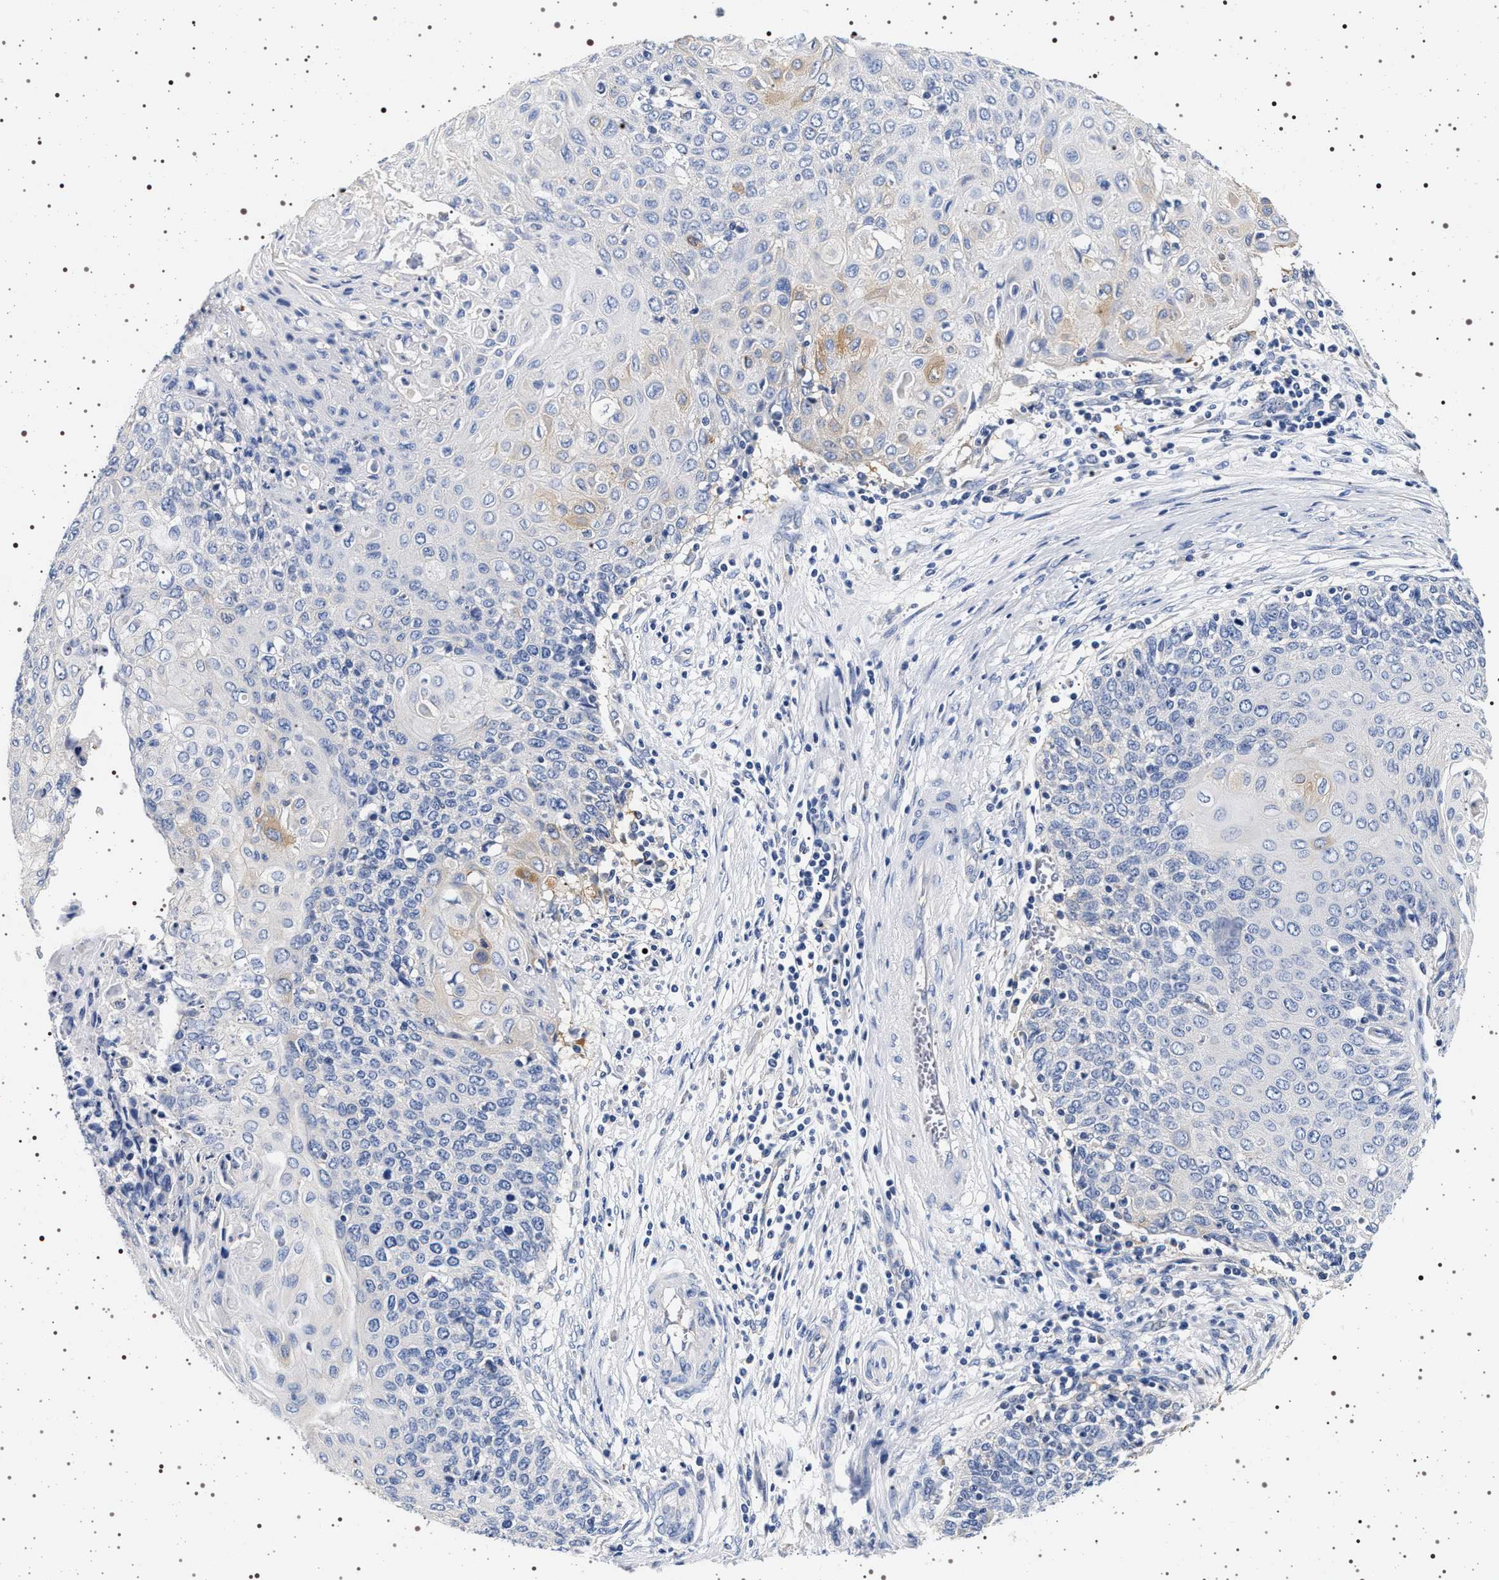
{"staining": {"intensity": "negative", "quantity": "none", "location": "none"}, "tissue": "cervical cancer", "cell_type": "Tumor cells", "image_type": "cancer", "snomed": [{"axis": "morphology", "description": "Squamous cell carcinoma, NOS"}, {"axis": "topography", "description": "Cervix"}], "caption": "DAB immunohistochemical staining of human cervical squamous cell carcinoma exhibits no significant positivity in tumor cells.", "gene": "HSD17B1", "patient": {"sex": "female", "age": 39}}